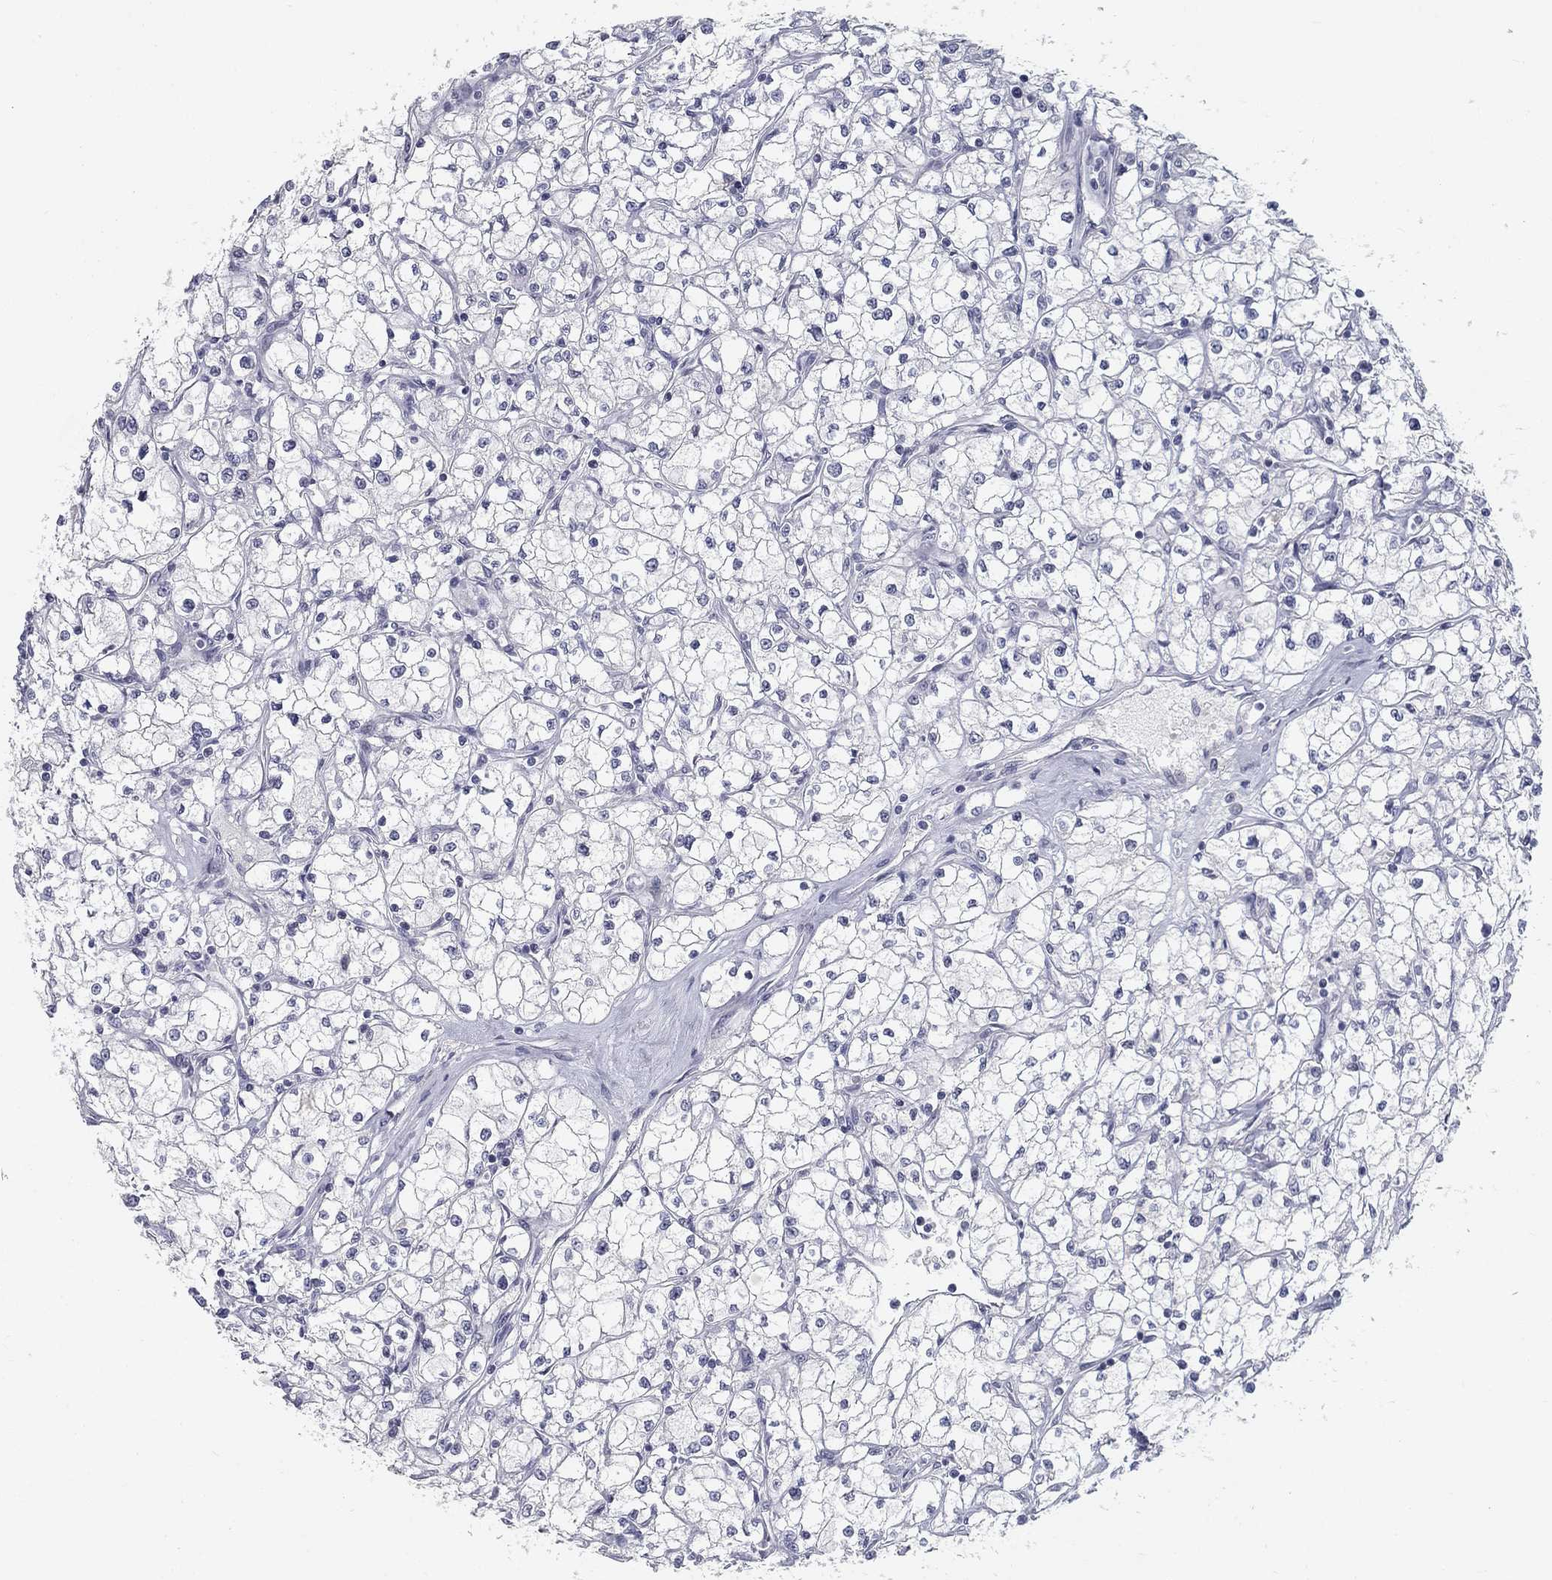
{"staining": {"intensity": "negative", "quantity": "none", "location": "none"}, "tissue": "renal cancer", "cell_type": "Tumor cells", "image_type": "cancer", "snomed": [{"axis": "morphology", "description": "Adenocarcinoma, NOS"}, {"axis": "topography", "description": "Kidney"}], "caption": "This is an immunohistochemistry micrograph of renal adenocarcinoma. There is no staining in tumor cells.", "gene": "ATP1A3", "patient": {"sex": "male", "age": 67}}